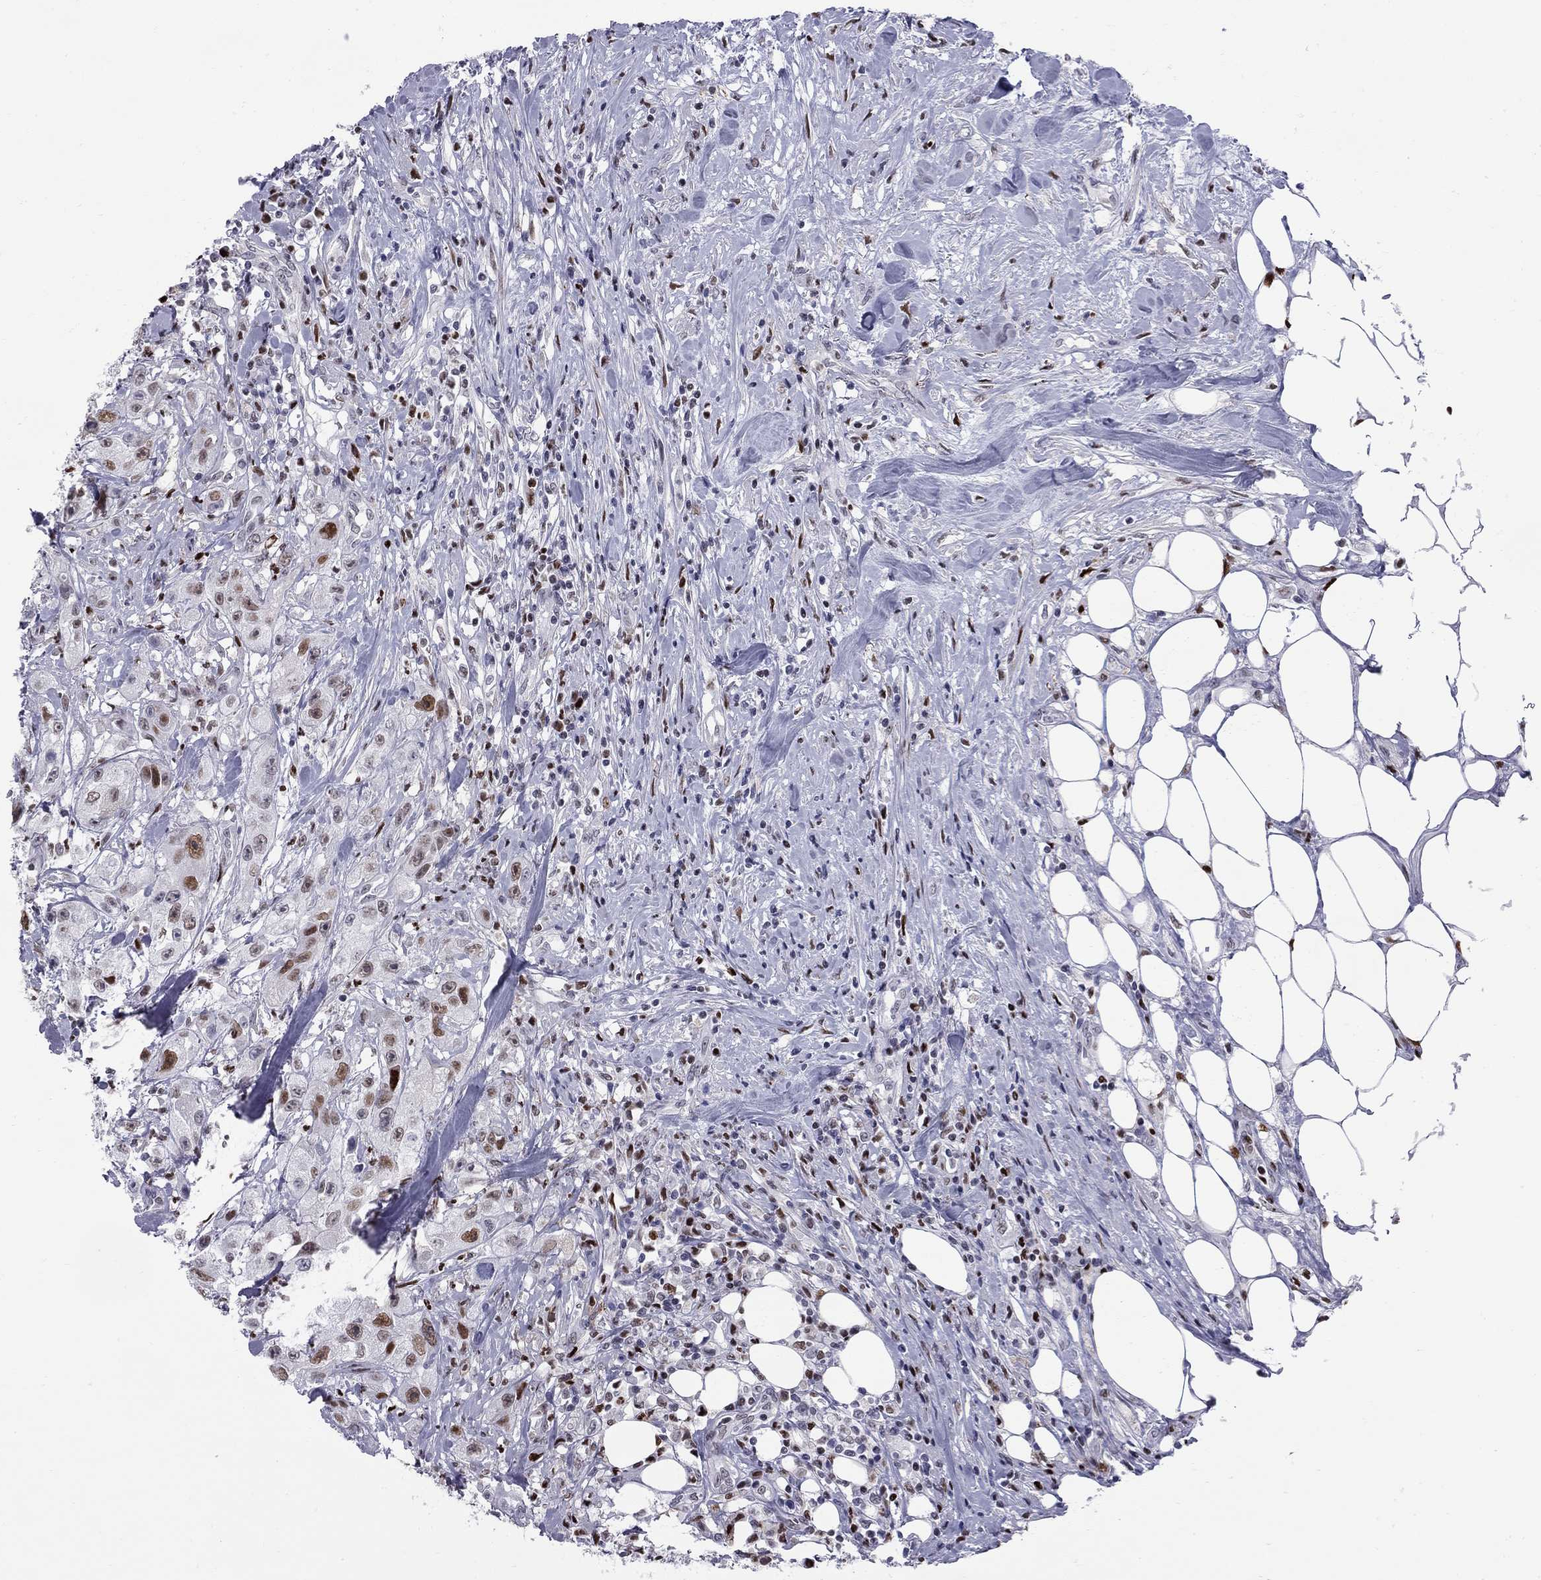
{"staining": {"intensity": "strong", "quantity": "25%-75%", "location": "nuclear"}, "tissue": "urothelial cancer", "cell_type": "Tumor cells", "image_type": "cancer", "snomed": [{"axis": "morphology", "description": "Urothelial carcinoma, High grade"}, {"axis": "topography", "description": "Urinary bladder"}], "caption": "The micrograph reveals immunohistochemical staining of urothelial carcinoma (high-grade). There is strong nuclear expression is present in approximately 25%-75% of tumor cells.", "gene": "PCGF3", "patient": {"sex": "male", "age": 79}}